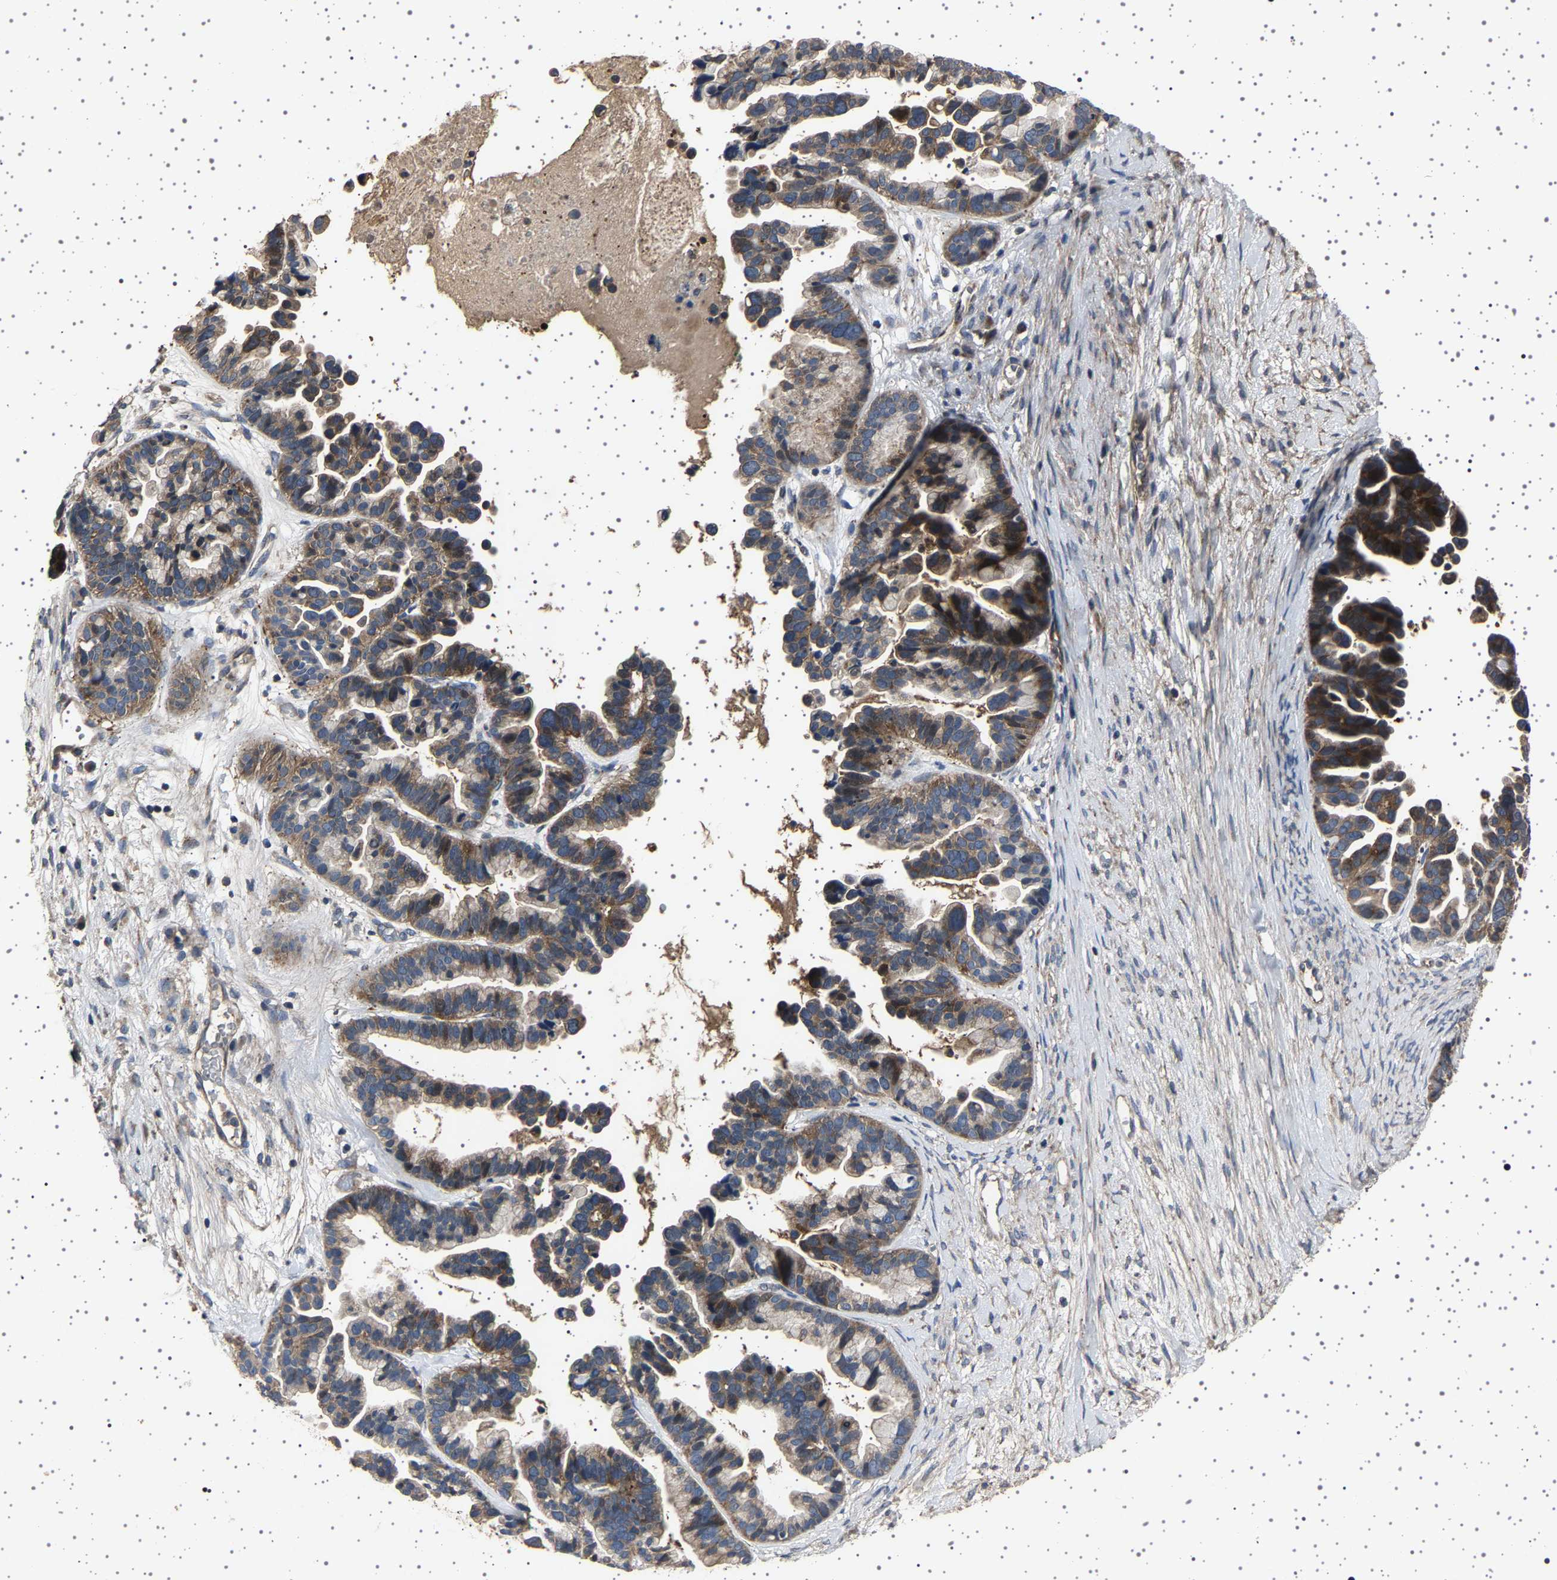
{"staining": {"intensity": "moderate", "quantity": ">75%", "location": "cytoplasmic/membranous"}, "tissue": "ovarian cancer", "cell_type": "Tumor cells", "image_type": "cancer", "snomed": [{"axis": "morphology", "description": "Cystadenocarcinoma, serous, NOS"}, {"axis": "topography", "description": "Ovary"}], "caption": "Immunohistochemistry (DAB) staining of human ovarian cancer exhibits moderate cytoplasmic/membranous protein staining in approximately >75% of tumor cells.", "gene": "NCKAP1", "patient": {"sex": "female", "age": 56}}